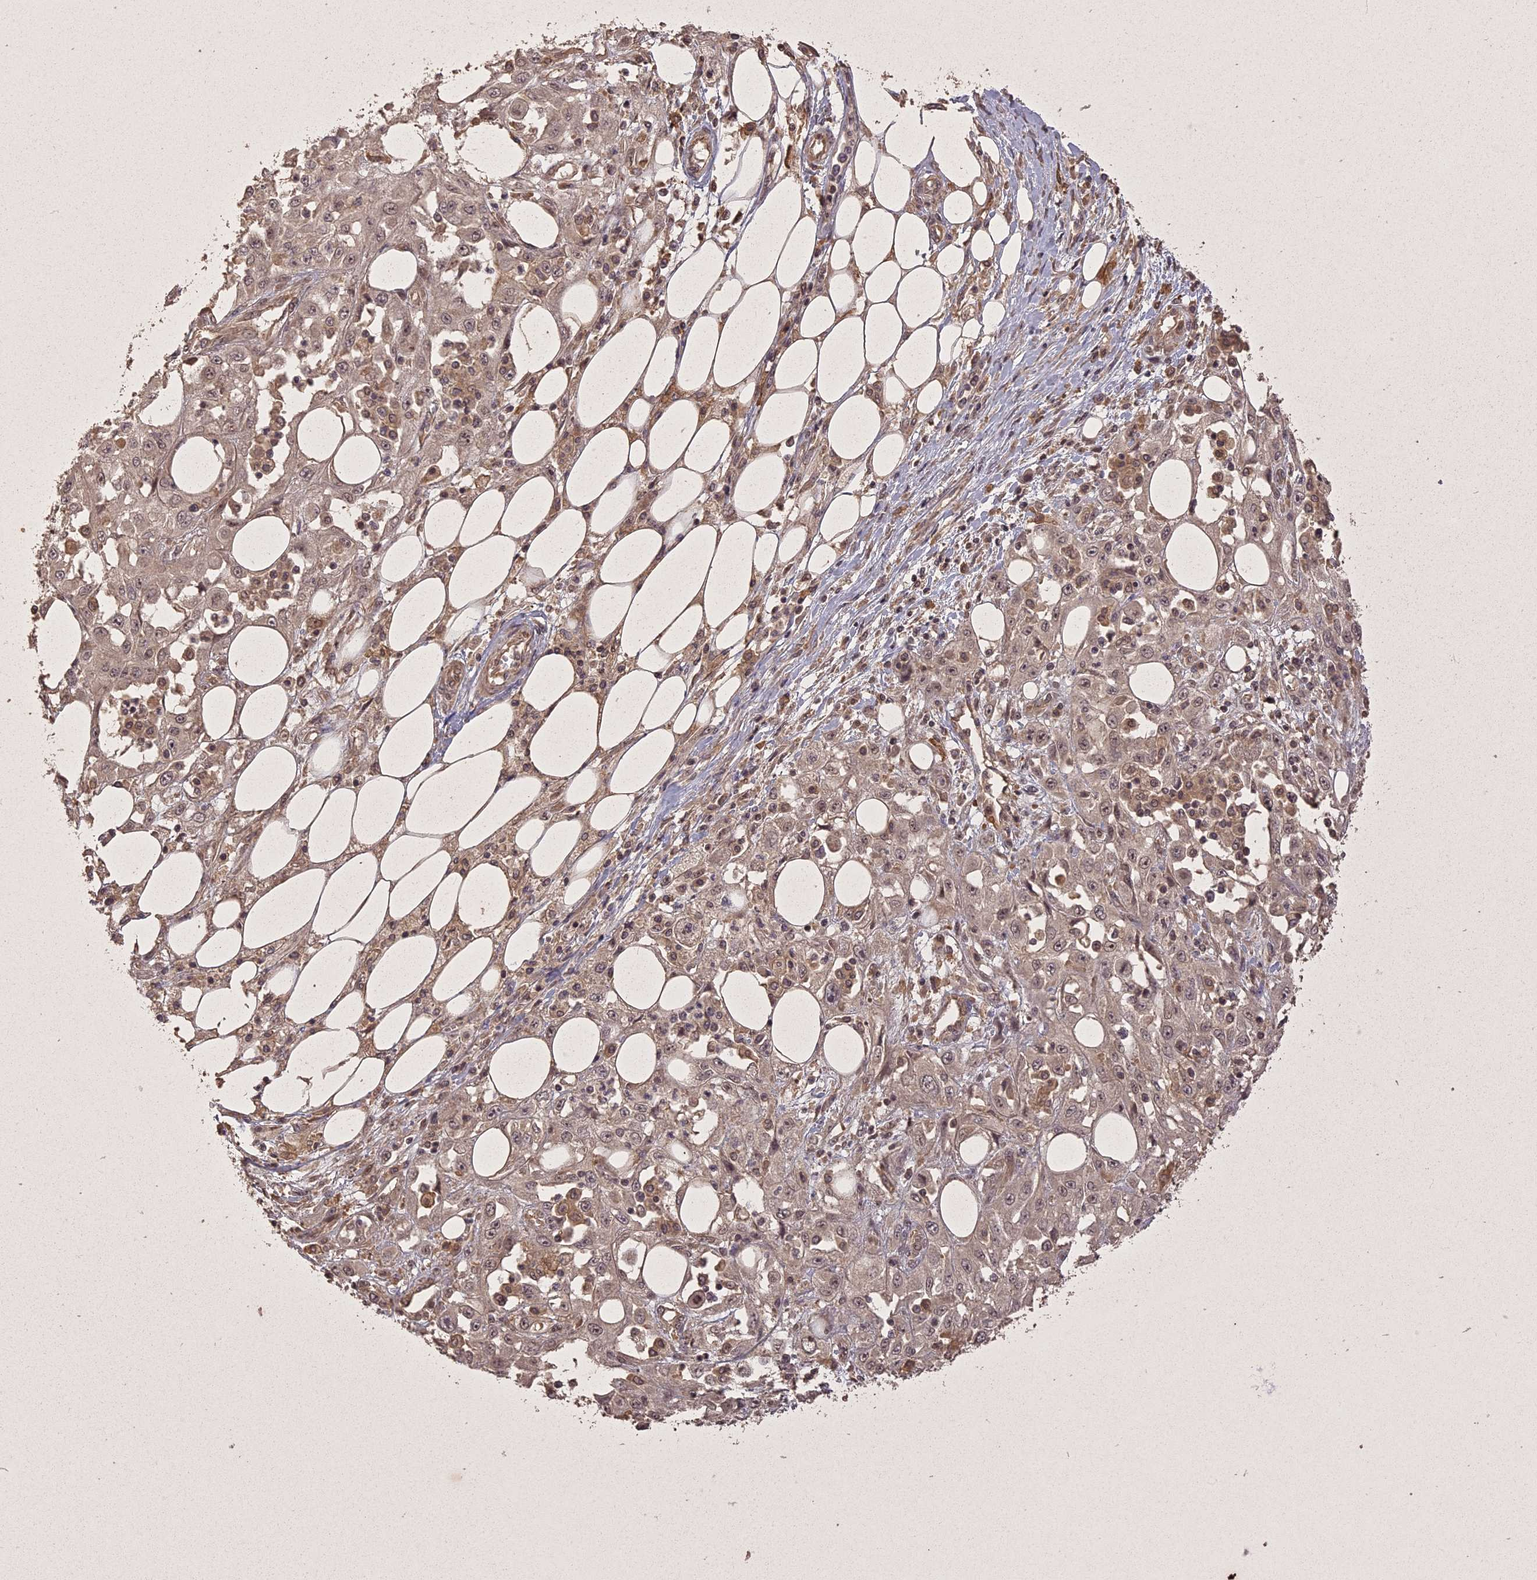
{"staining": {"intensity": "weak", "quantity": ">75%", "location": "cytoplasmic/membranous,nuclear"}, "tissue": "skin cancer", "cell_type": "Tumor cells", "image_type": "cancer", "snomed": [{"axis": "morphology", "description": "Squamous cell carcinoma, NOS"}, {"axis": "morphology", "description": "Squamous cell carcinoma, metastatic, NOS"}, {"axis": "topography", "description": "Skin"}, {"axis": "topography", "description": "Lymph node"}], "caption": "This is a micrograph of immunohistochemistry (IHC) staining of skin squamous cell carcinoma, which shows weak staining in the cytoplasmic/membranous and nuclear of tumor cells.", "gene": "ING5", "patient": {"sex": "male", "age": 75}}